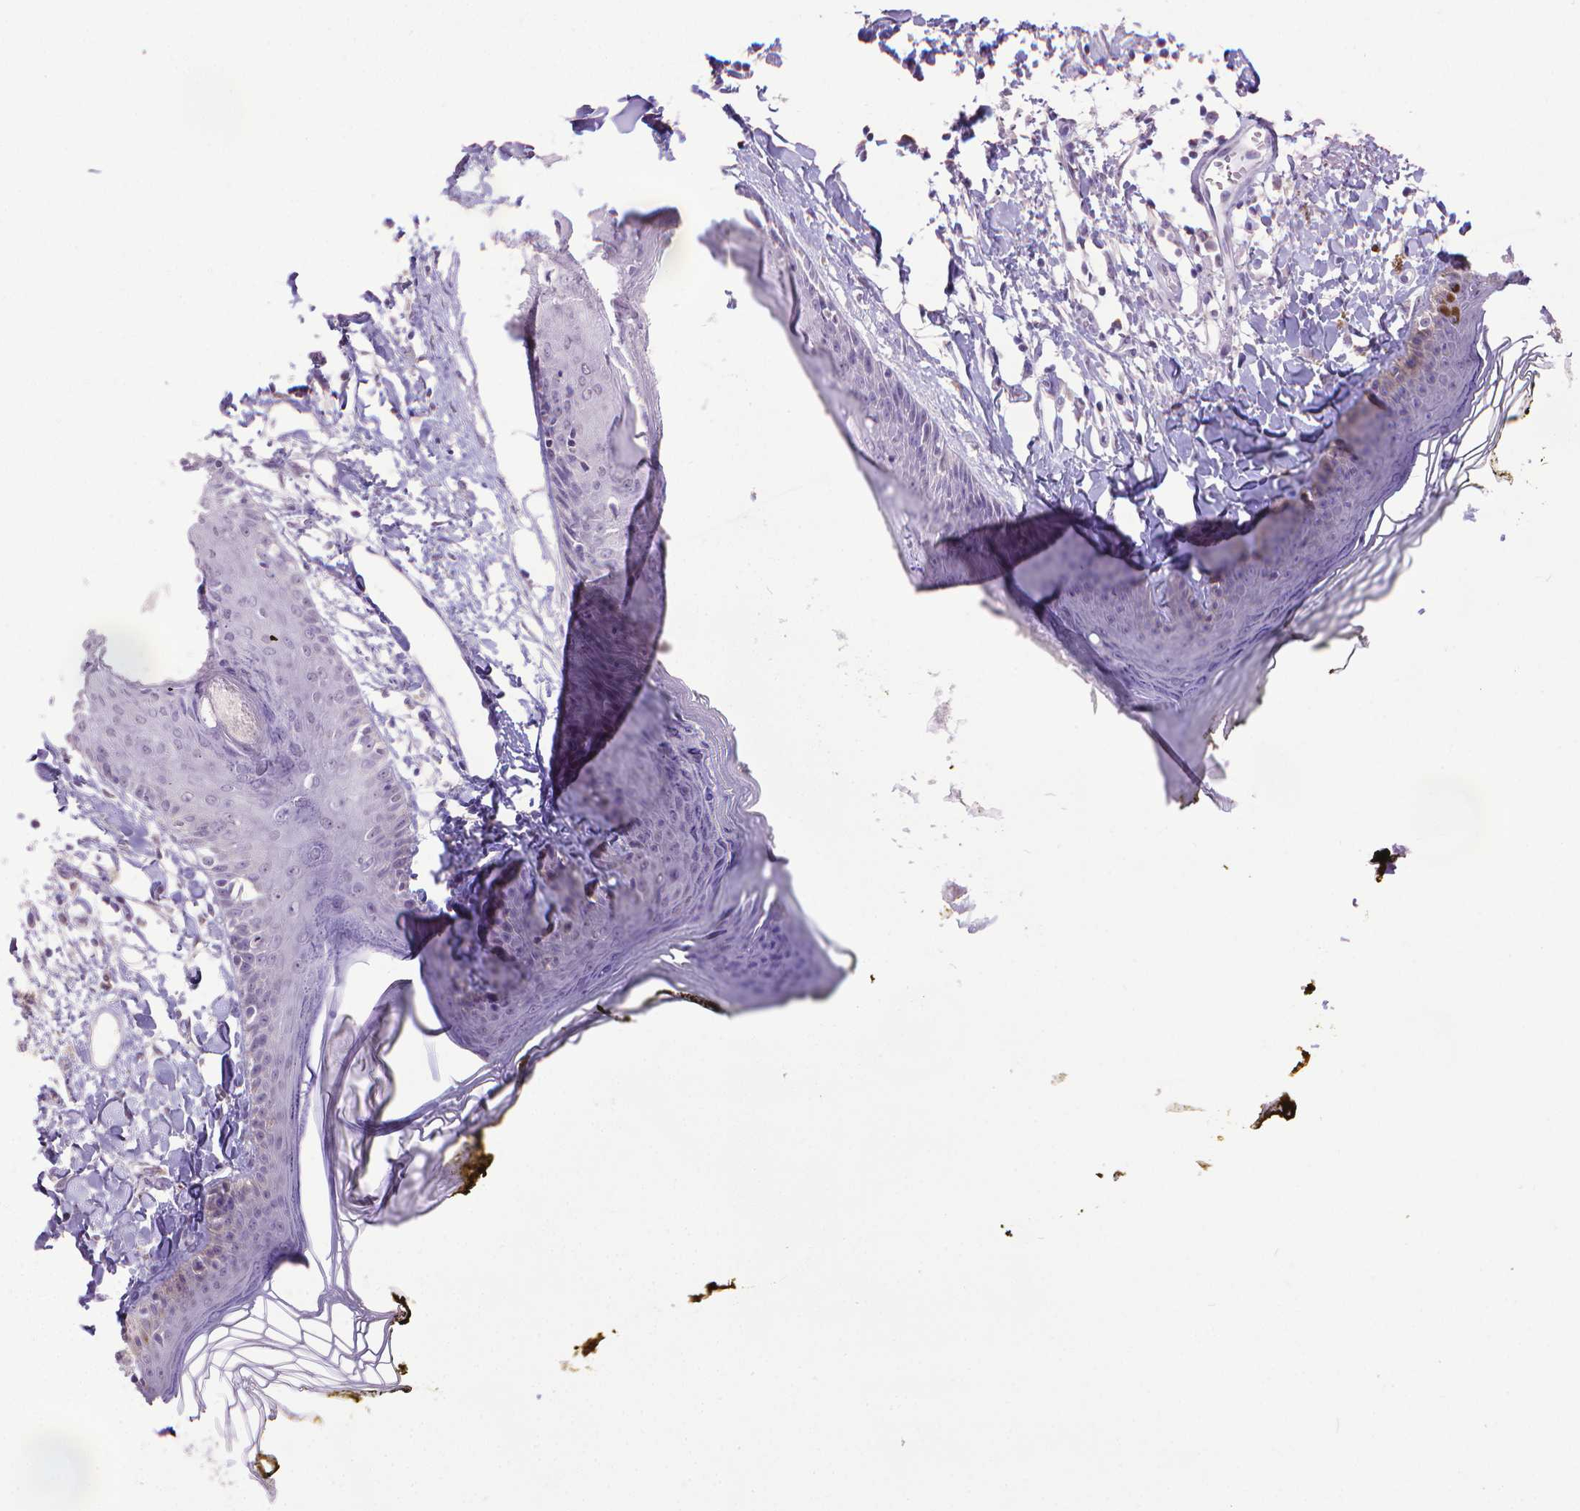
{"staining": {"intensity": "negative", "quantity": "none", "location": "none"}, "tissue": "skin", "cell_type": "Fibroblasts", "image_type": "normal", "snomed": [{"axis": "morphology", "description": "Normal tissue, NOS"}, {"axis": "topography", "description": "Skin"}], "caption": "Protein analysis of normal skin shows no significant positivity in fibroblasts.", "gene": "KMO", "patient": {"sex": "male", "age": 76}}